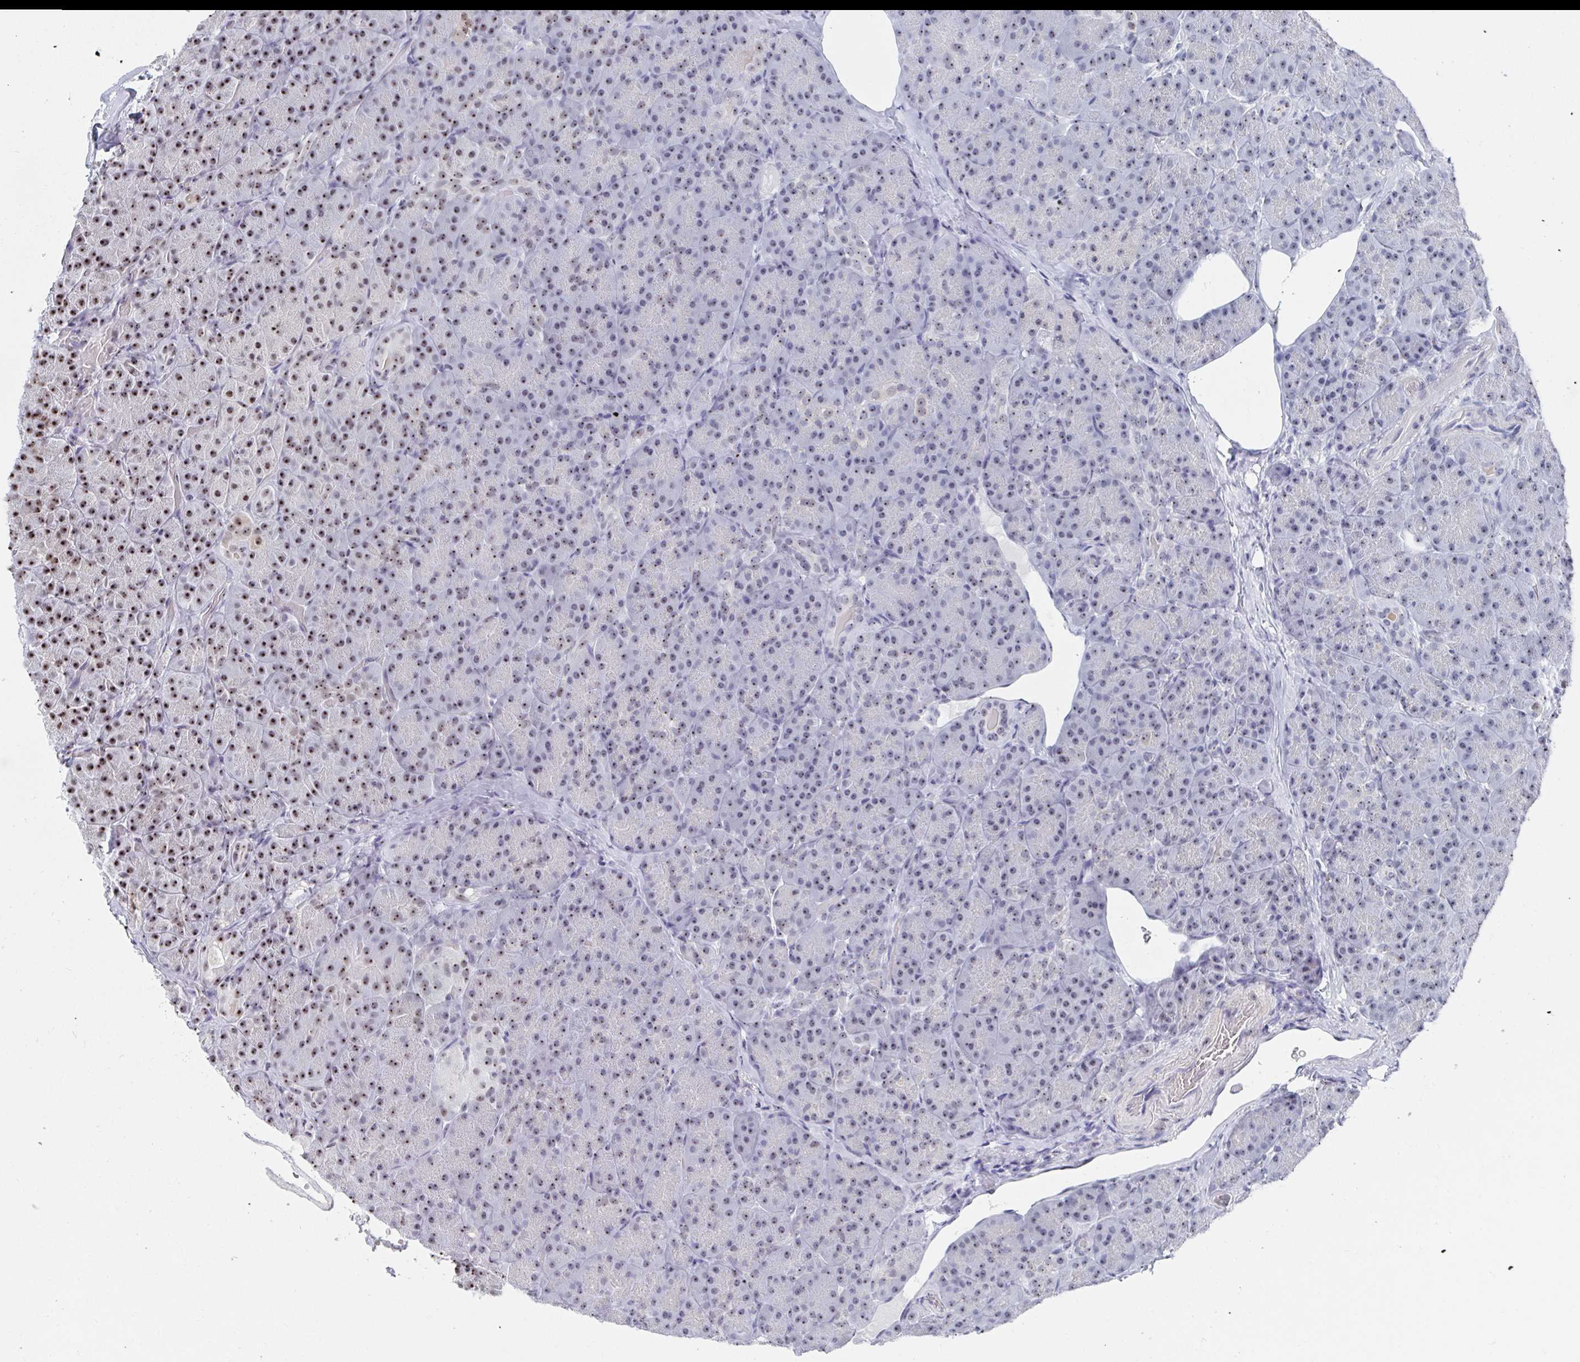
{"staining": {"intensity": "moderate", "quantity": "25%-75%", "location": "nuclear"}, "tissue": "pancreas", "cell_type": "Exocrine glandular cells", "image_type": "normal", "snomed": [{"axis": "morphology", "description": "Normal tissue, NOS"}, {"axis": "topography", "description": "Pancreas"}], "caption": "A photomicrograph of human pancreas stained for a protein displays moderate nuclear brown staining in exocrine glandular cells.", "gene": "SIRT7", "patient": {"sex": "male", "age": 57}}